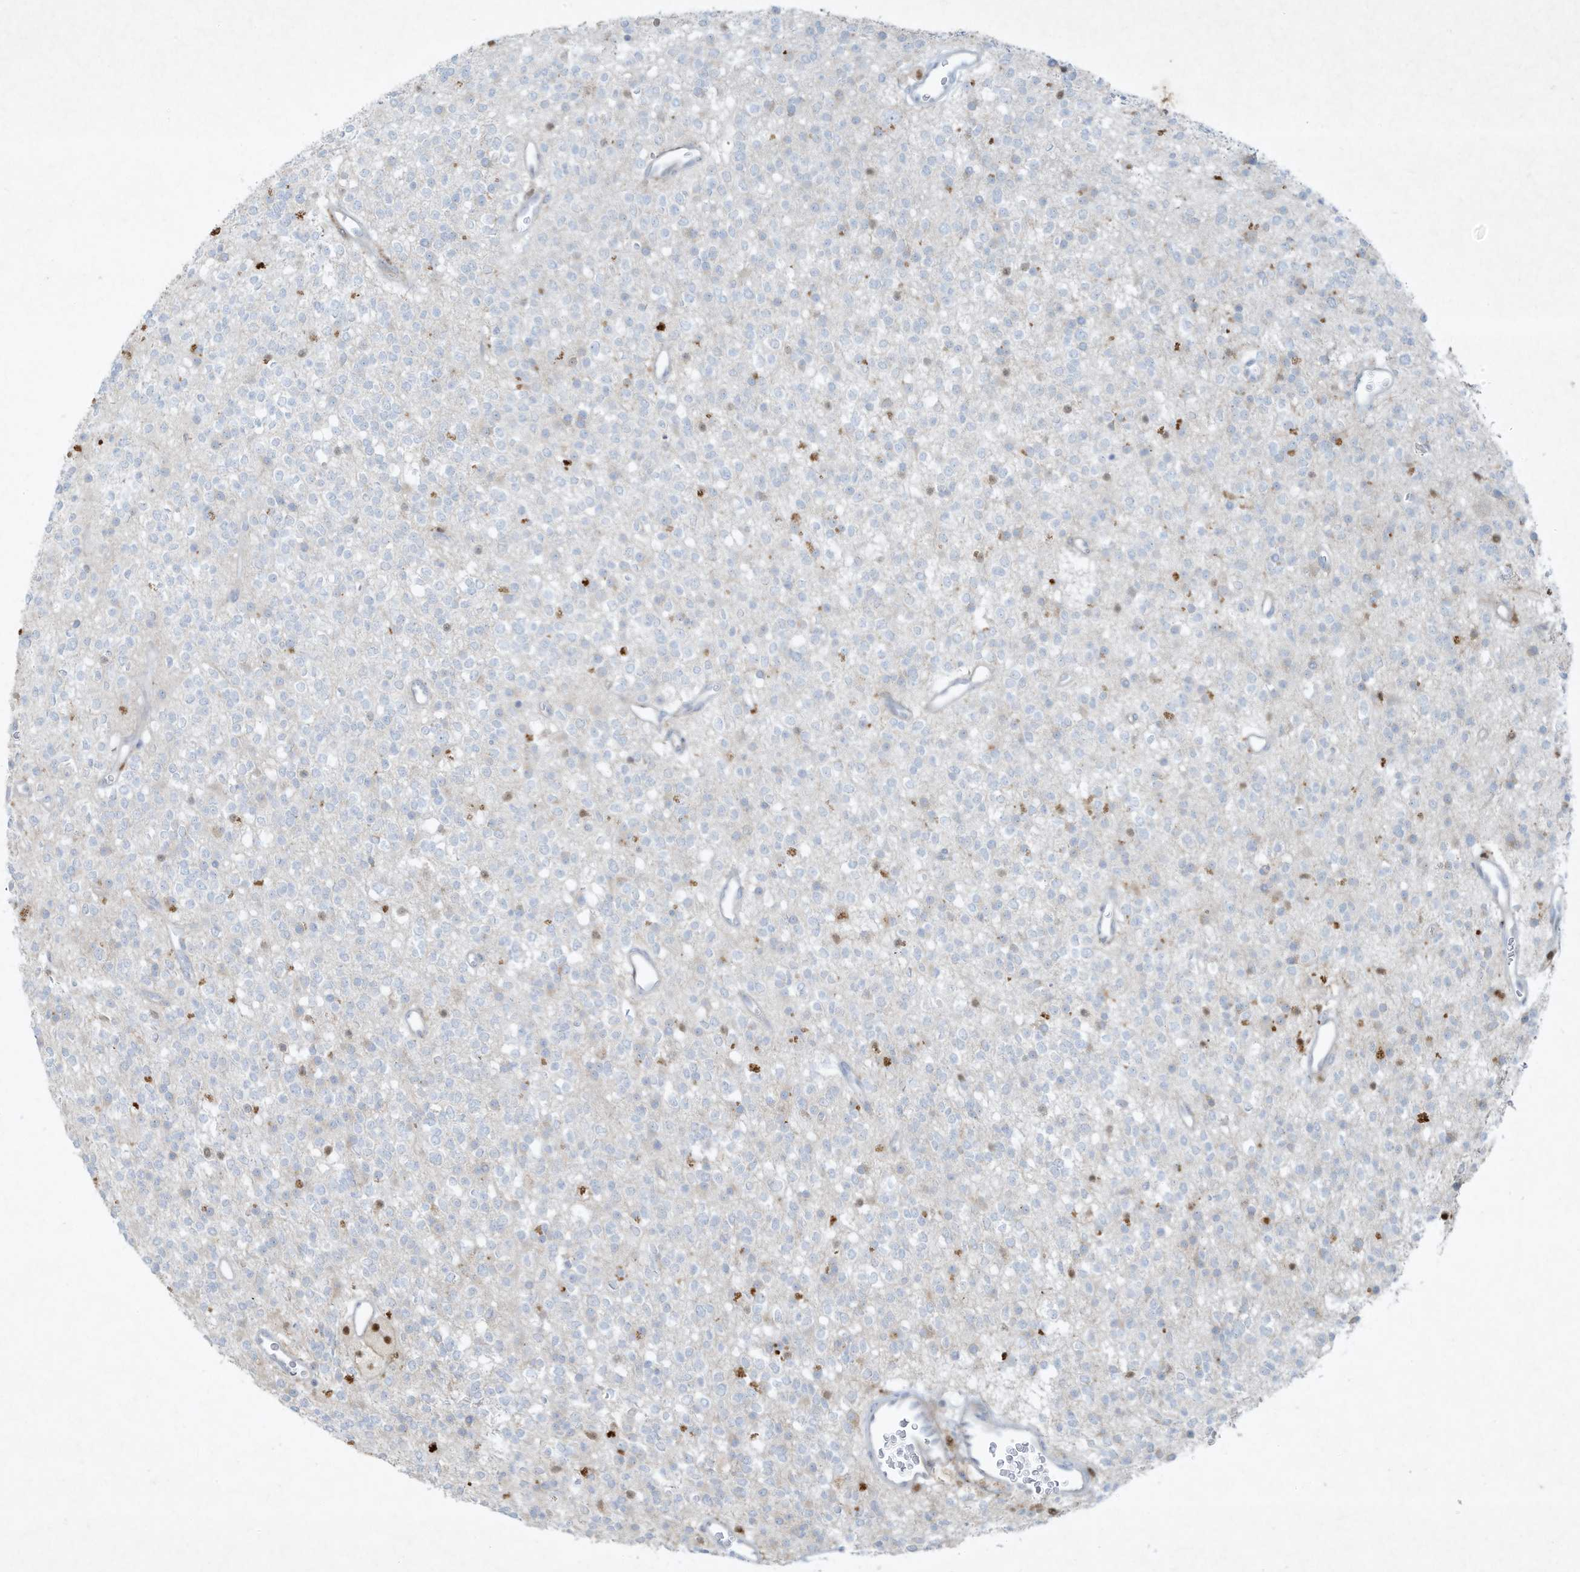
{"staining": {"intensity": "negative", "quantity": "none", "location": "none"}, "tissue": "glioma", "cell_type": "Tumor cells", "image_type": "cancer", "snomed": [{"axis": "morphology", "description": "Glioma, malignant, High grade"}, {"axis": "topography", "description": "Brain"}], "caption": "Human glioma stained for a protein using immunohistochemistry shows no expression in tumor cells.", "gene": "TUBE1", "patient": {"sex": "male", "age": 34}}